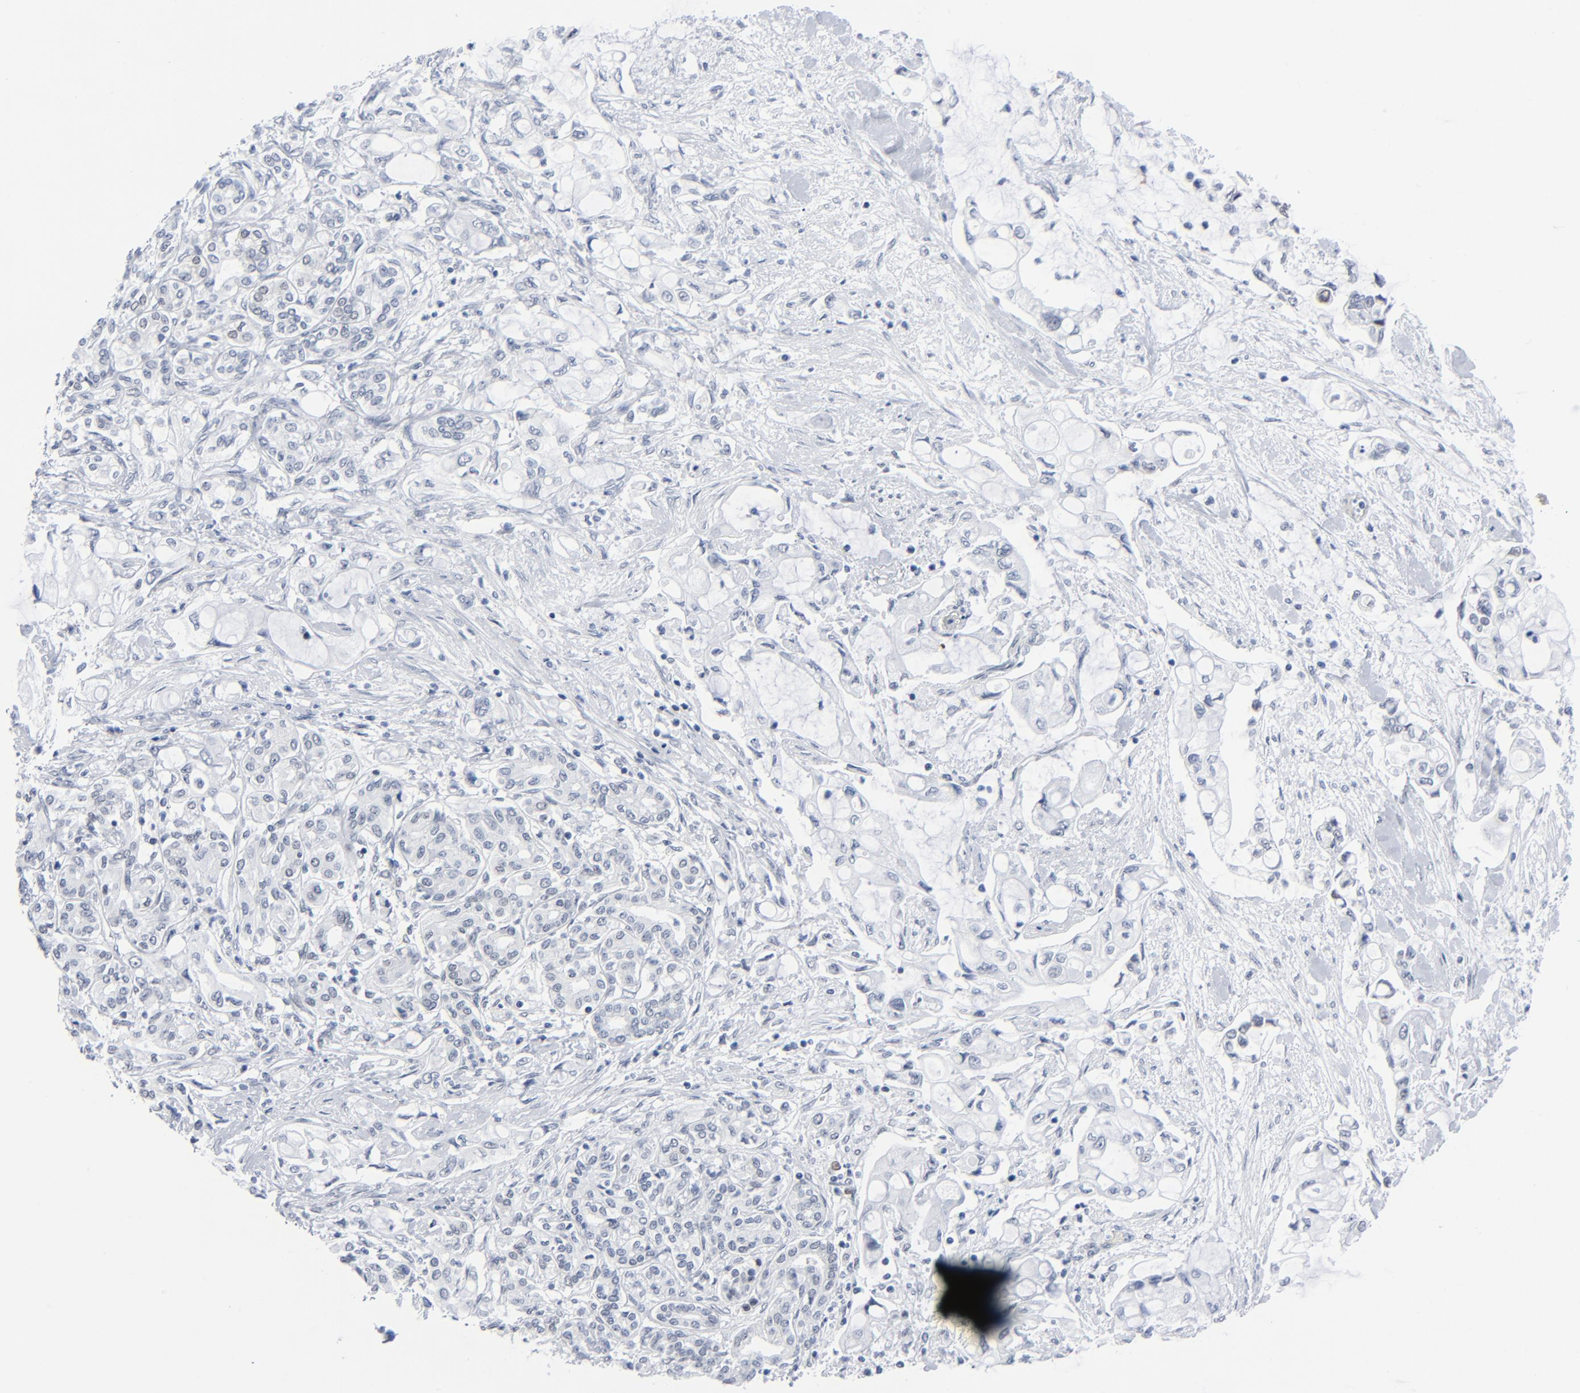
{"staining": {"intensity": "negative", "quantity": "none", "location": "none"}, "tissue": "pancreatic cancer", "cell_type": "Tumor cells", "image_type": "cancer", "snomed": [{"axis": "morphology", "description": "Adenocarcinoma, NOS"}, {"axis": "topography", "description": "Pancreas"}], "caption": "IHC of human pancreatic cancer reveals no staining in tumor cells.", "gene": "SIRT1", "patient": {"sex": "female", "age": 70}}